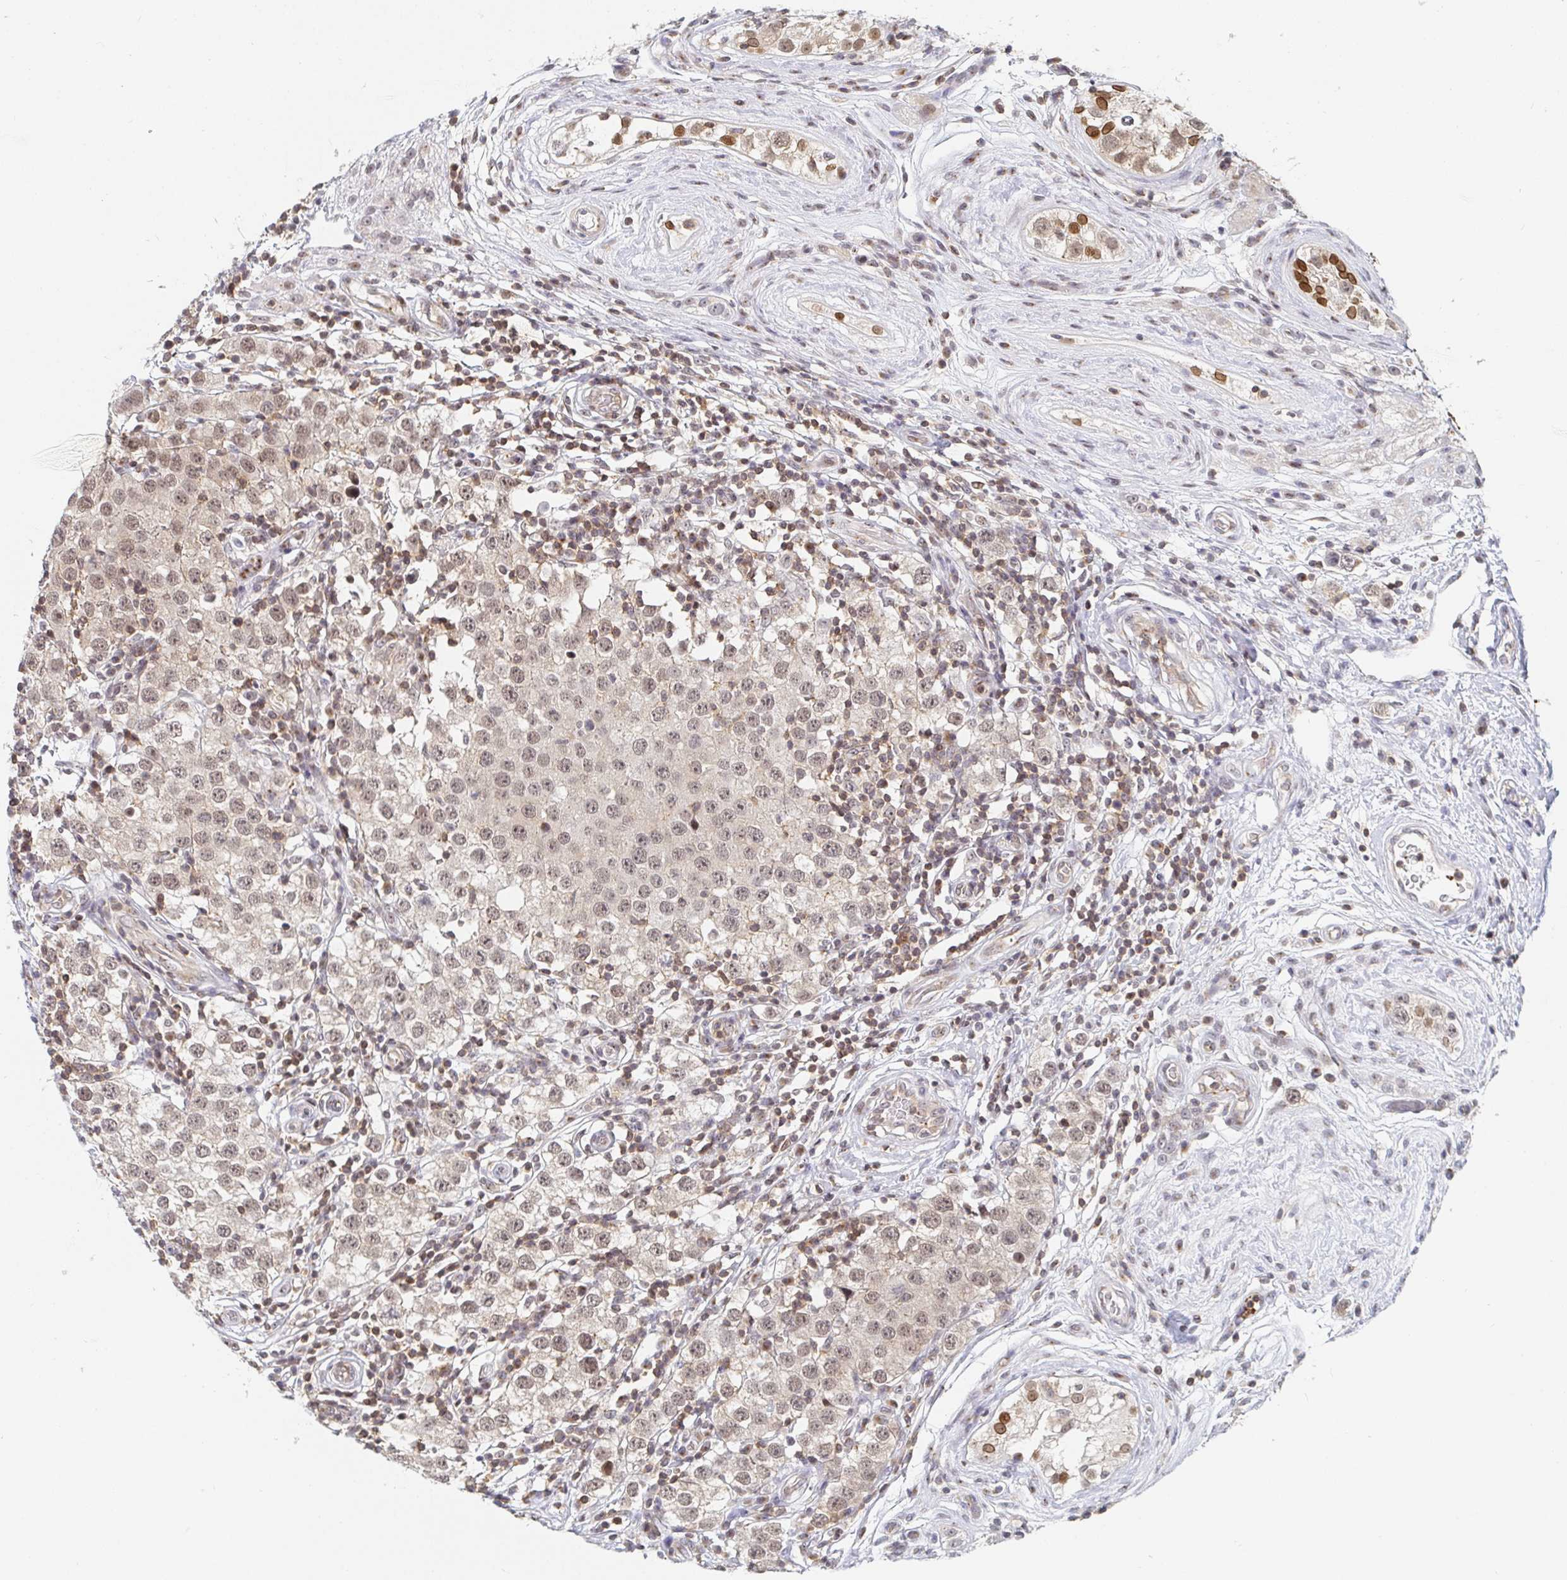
{"staining": {"intensity": "weak", "quantity": ">75%", "location": "nuclear"}, "tissue": "testis cancer", "cell_type": "Tumor cells", "image_type": "cancer", "snomed": [{"axis": "morphology", "description": "Seminoma, NOS"}, {"axis": "topography", "description": "Testis"}], "caption": "DAB immunohistochemical staining of seminoma (testis) exhibits weak nuclear protein staining in about >75% of tumor cells.", "gene": "CHD2", "patient": {"sex": "male", "age": 34}}